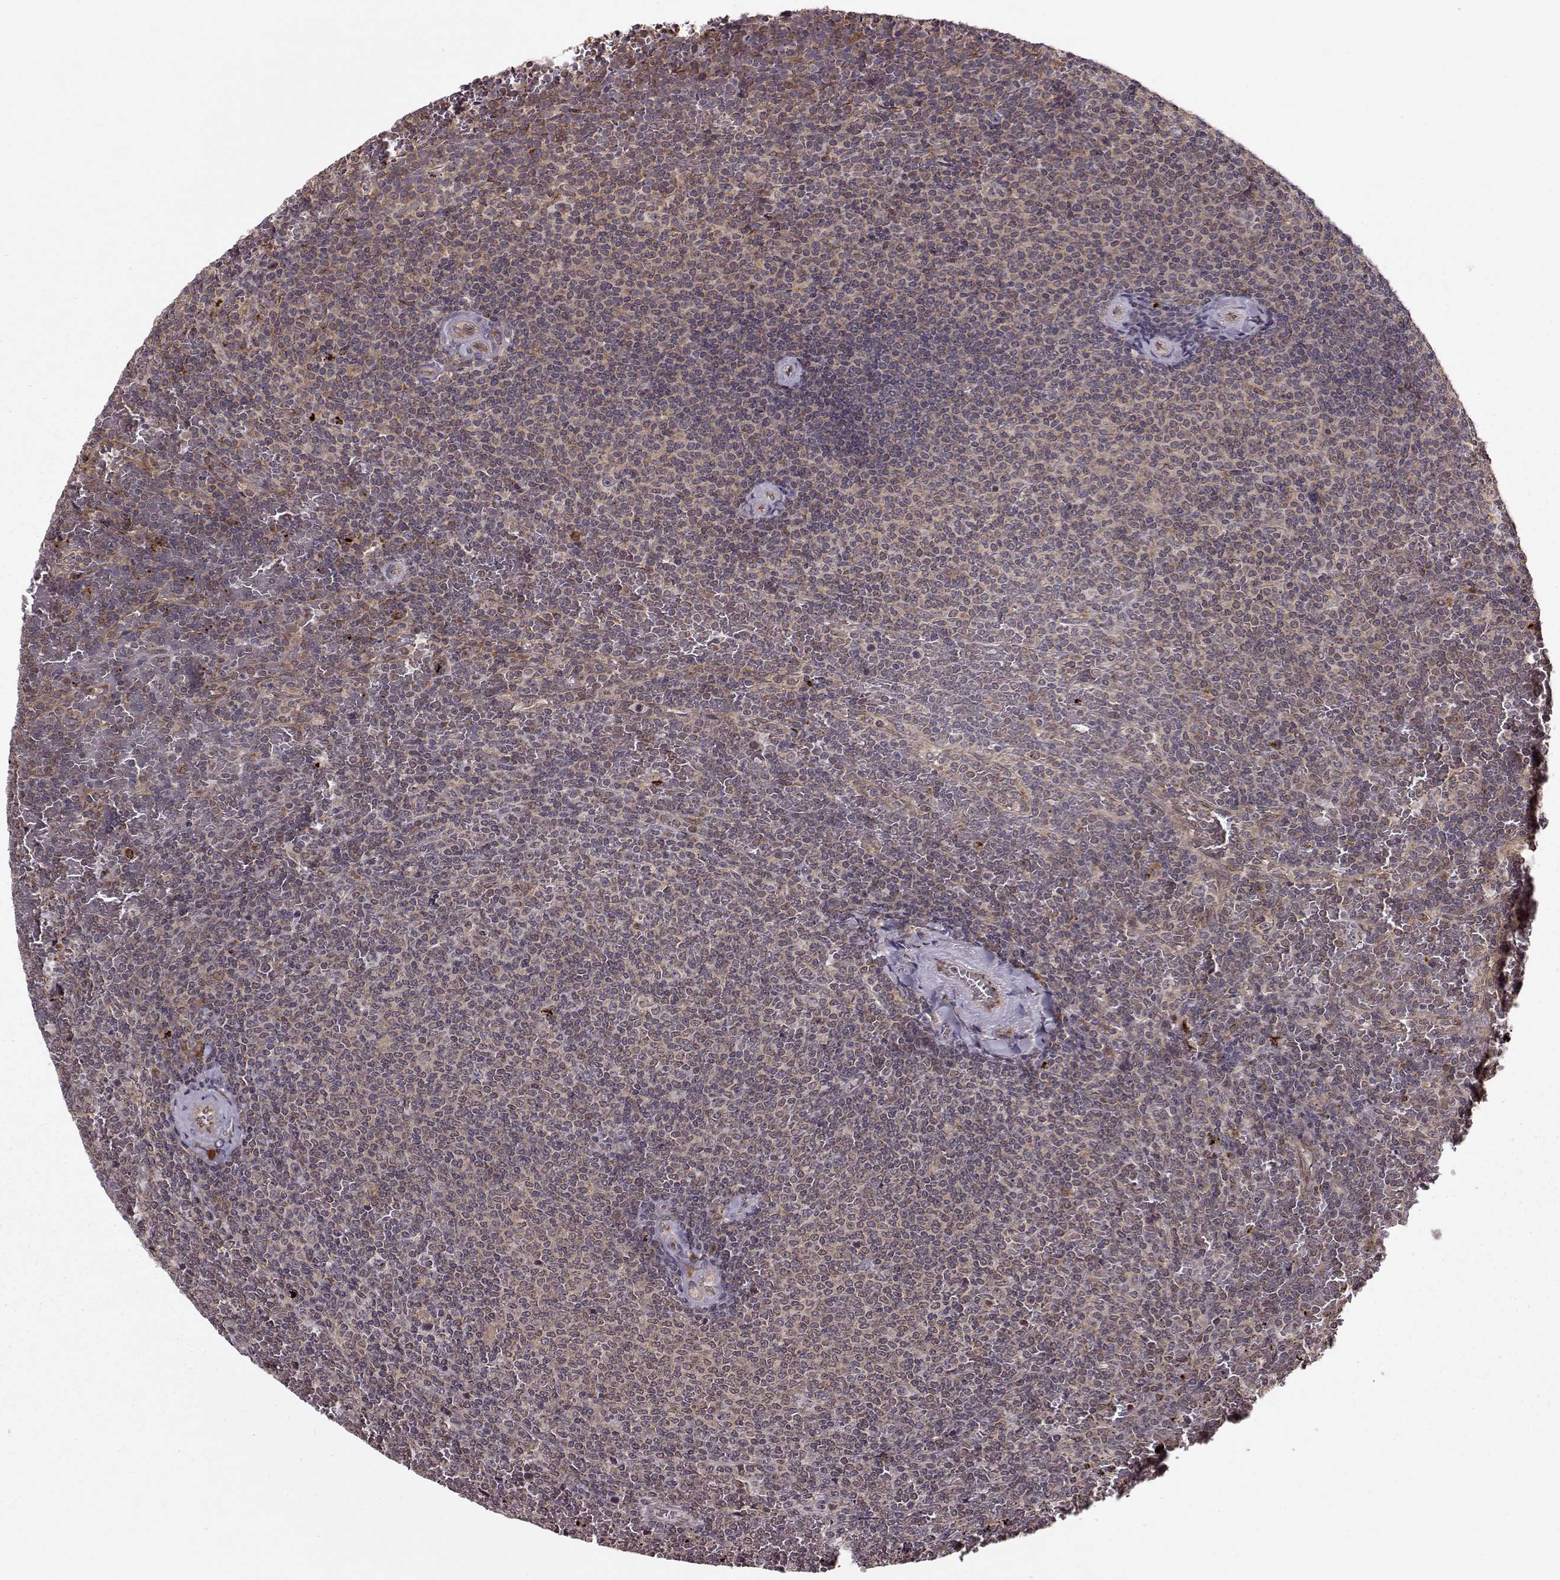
{"staining": {"intensity": "weak", "quantity": "25%-75%", "location": "cytoplasmic/membranous"}, "tissue": "lymphoma", "cell_type": "Tumor cells", "image_type": "cancer", "snomed": [{"axis": "morphology", "description": "Malignant lymphoma, non-Hodgkin's type, Low grade"}, {"axis": "topography", "description": "Spleen"}], "caption": "A brown stain highlights weak cytoplasmic/membranous expression of a protein in lymphoma tumor cells. (DAB = brown stain, brightfield microscopy at high magnification).", "gene": "YIPF5", "patient": {"sex": "female", "age": 77}}